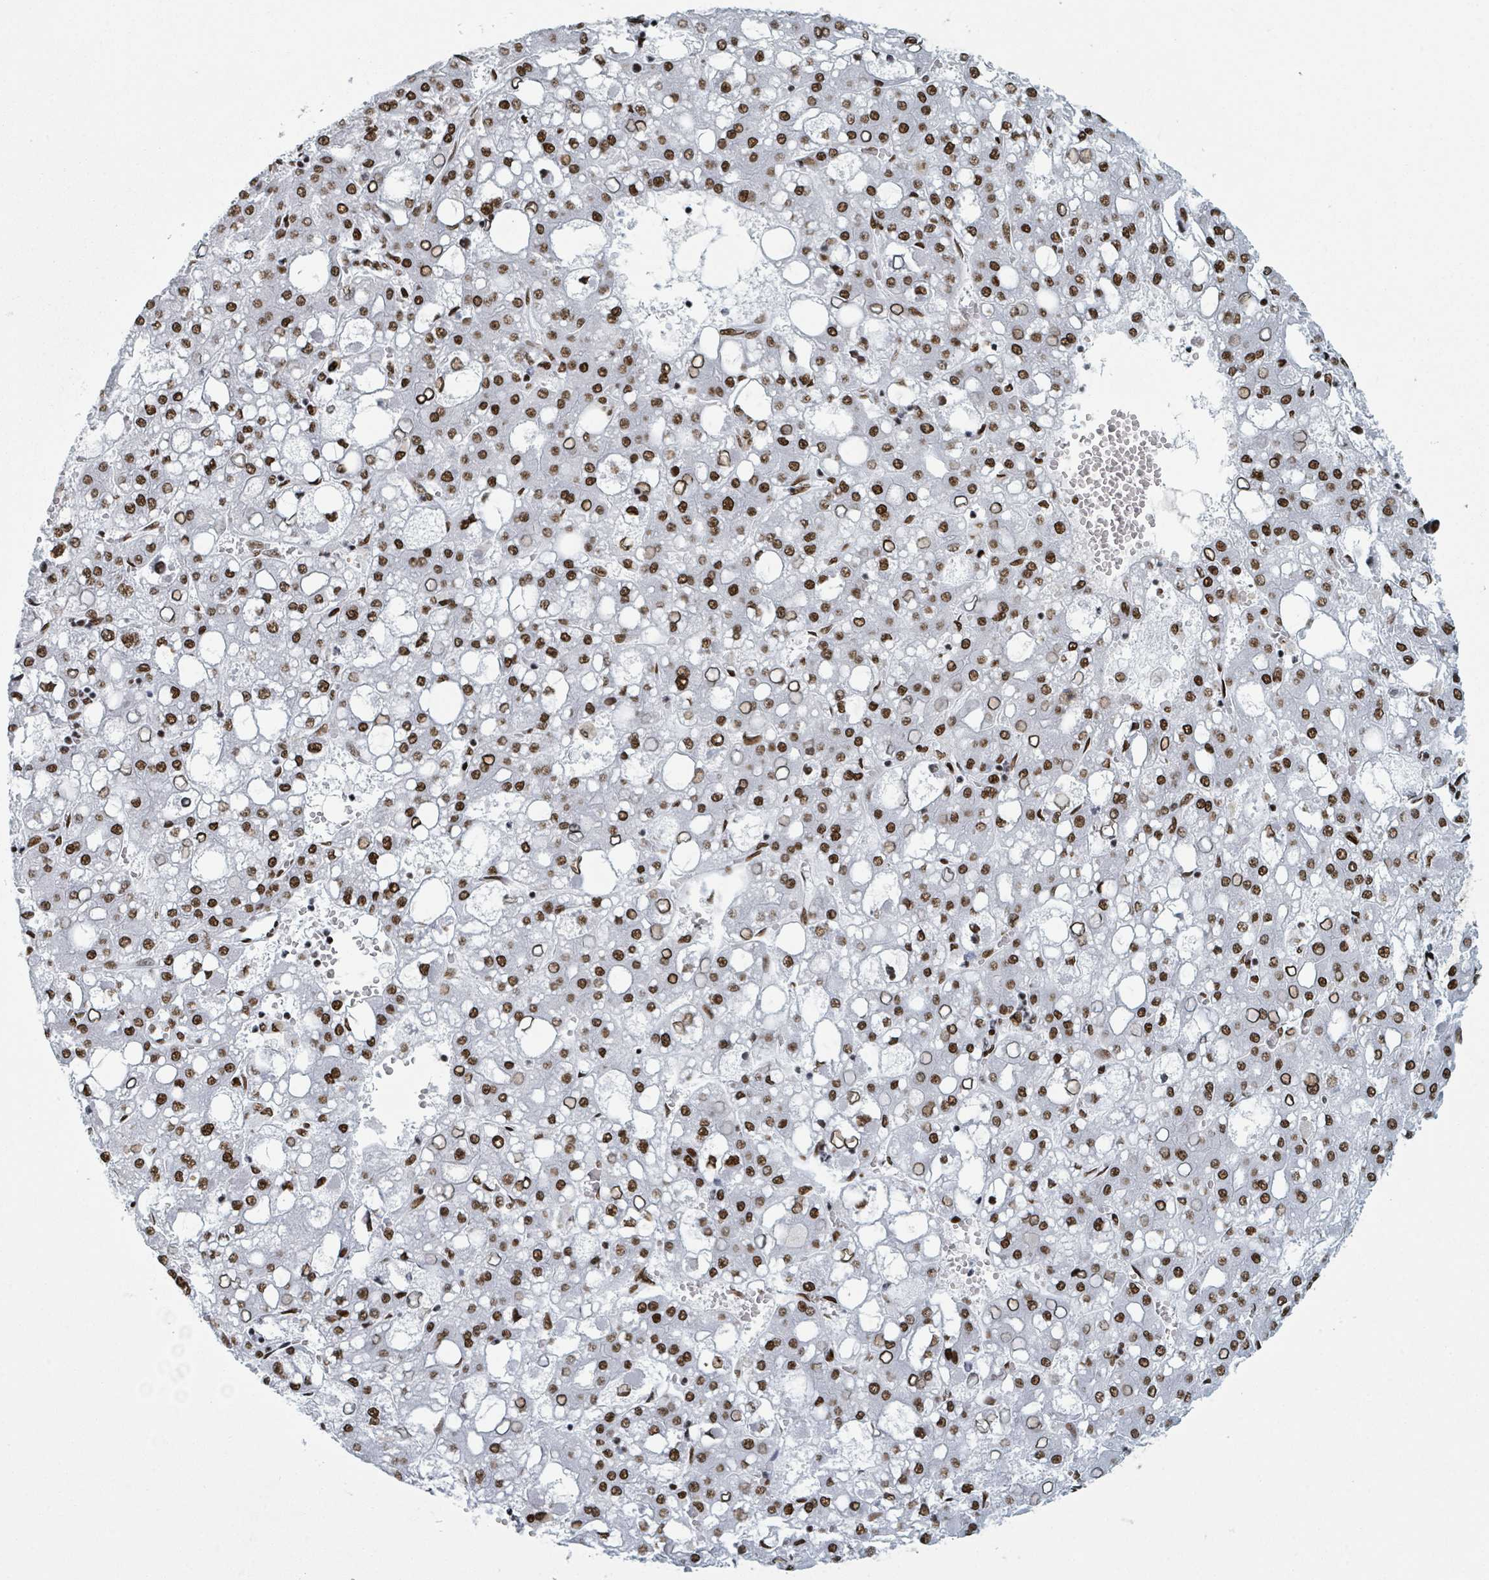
{"staining": {"intensity": "strong", "quantity": ">75%", "location": "nuclear"}, "tissue": "liver cancer", "cell_type": "Tumor cells", "image_type": "cancer", "snomed": [{"axis": "morphology", "description": "Carcinoma, Hepatocellular, NOS"}, {"axis": "topography", "description": "Liver"}], "caption": "Human liver cancer (hepatocellular carcinoma) stained for a protein (brown) shows strong nuclear positive positivity in about >75% of tumor cells.", "gene": "DHX16", "patient": {"sex": "male", "age": 65}}